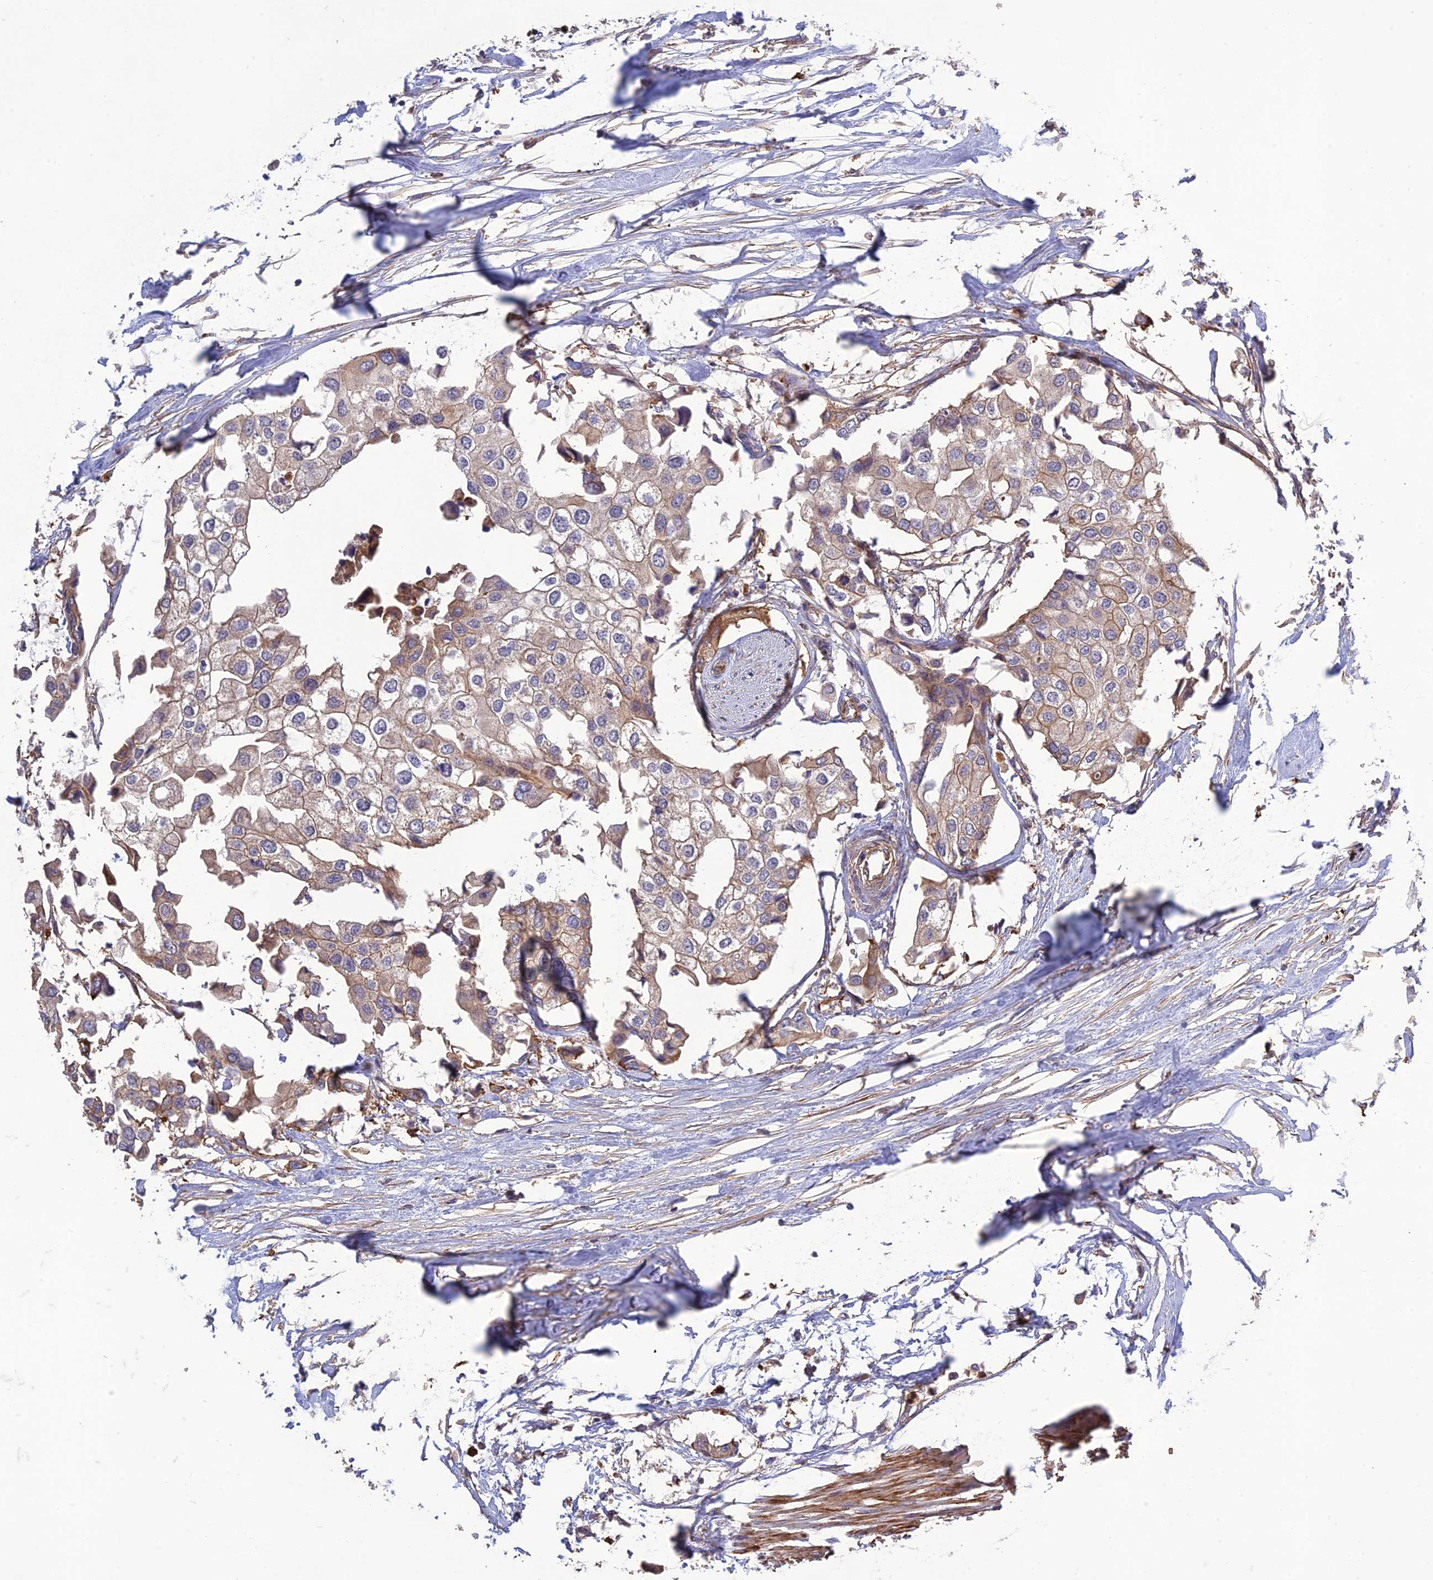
{"staining": {"intensity": "weak", "quantity": ">75%", "location": "cytoplasmic/membranous"}, "tissue": "urothelial cancer", "cell_type": "Tumor cells", "image_type": "cancer", "snomed": [{"axis": "morphology", "description": "Urothelial carcinoma, High grade"}, {"axis": "topography", "description": "Urinary bladder"}], "caption": "Weak cytoplasmic/membranous protein staining is appreciated in about >75% of tumor cells in high-grade urothelial carcinoma.", "gene": "TMEM131L", "patient": {"sex": "male", "age": 64}}